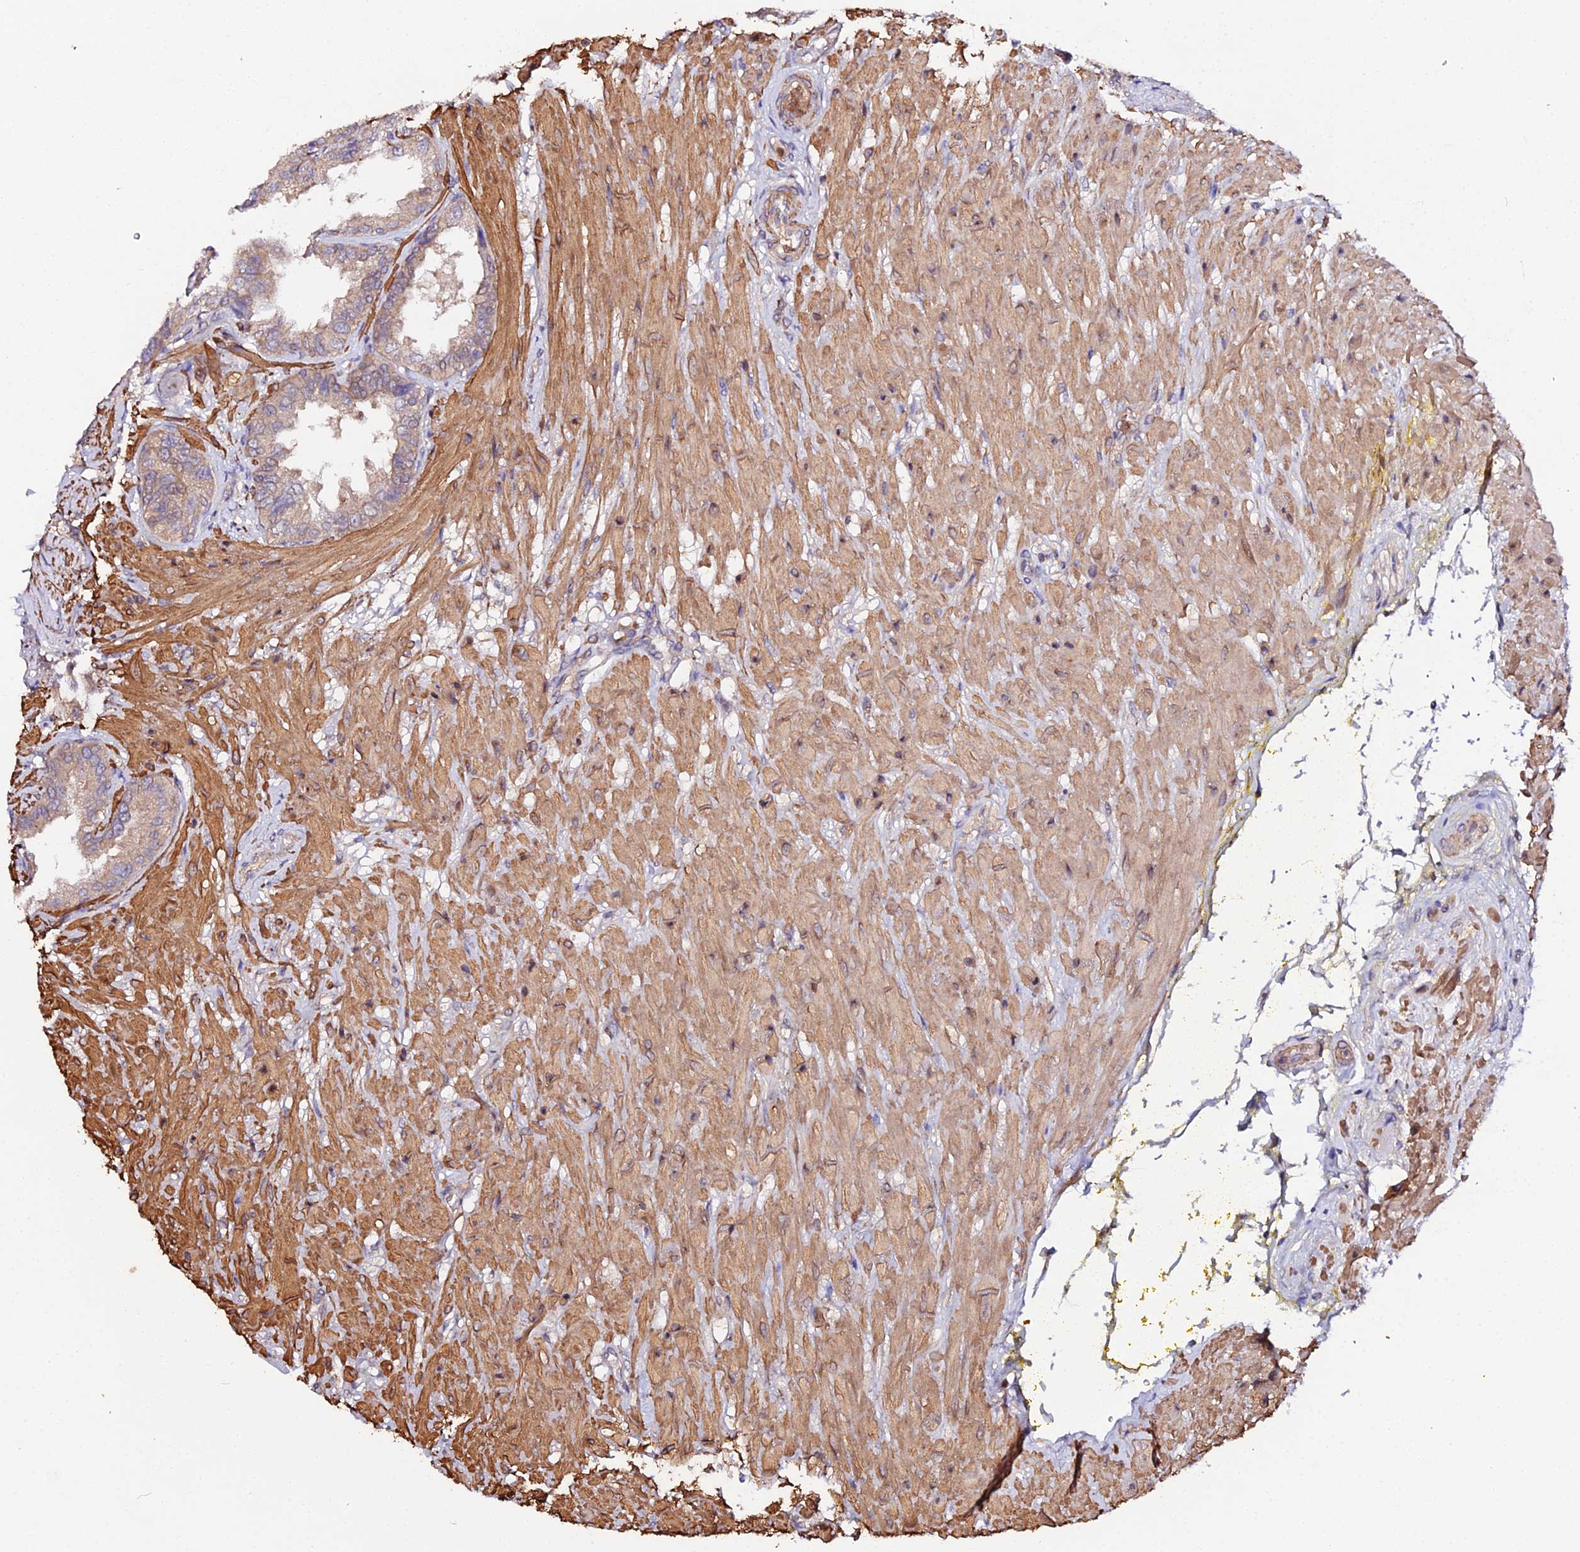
{"staining": {"intensity": "moderate", "quantity": ">75%", "location": "cytoplasmic/membranous"}, "tissue": "seminal vesicle", "cell_type": "Glandular cells", "image_type": "normal", "snomed": [{"axis": "morphology", "description": "Normal tissue, NOS"}, {"axis": "topography", "description": "Seminal veicle"}], "caption": "Seminal vesicle stained for a protein displays moderate cytoplasmic/membranous positivity in glandular cells. Immunohistochemistry (ihc) stains the protein in brown and the nuclei are stained blue.", "gene": "TRIM26", "patient": {"sex": "male", "age": 63}}